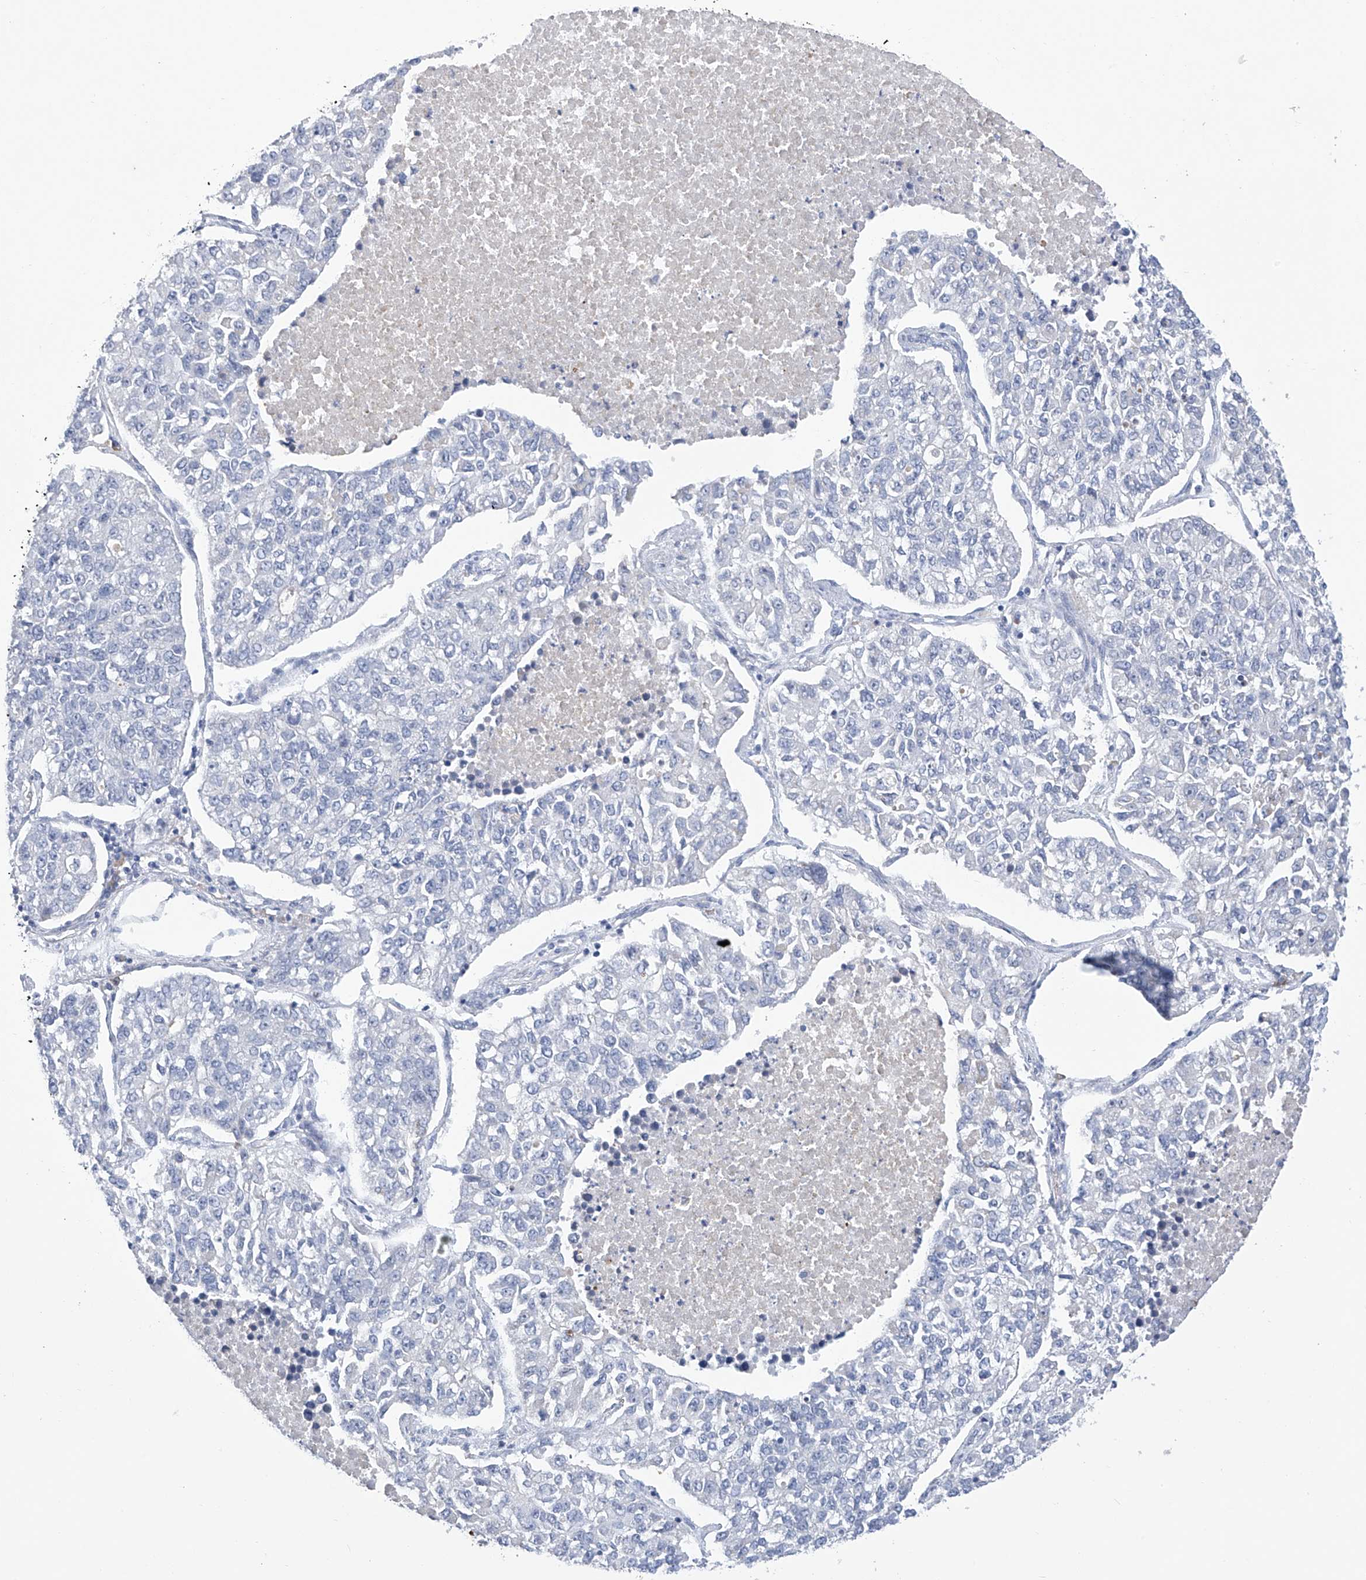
{"staining": {"intensity": "negative", "quantity": "none", "location": "none"}, "tissue": "lung cancer", "cell_type": "Tumor cells", "image_type": "cancer", "snomed": [{"axis": "morphology", "description": "Adenocarcinoma, NOS"}, {"axis": "topography", "description": "Lung"}], "caption": "Immunohistochemistry image of neoplastic tissue: lung cancer stained with DAB (3,3'-diaminobenzidine) reveals no significant protein staining in tumor cells.", "gene": "SLCO4A1", "patient": {"sex": "male", "age": 49}}